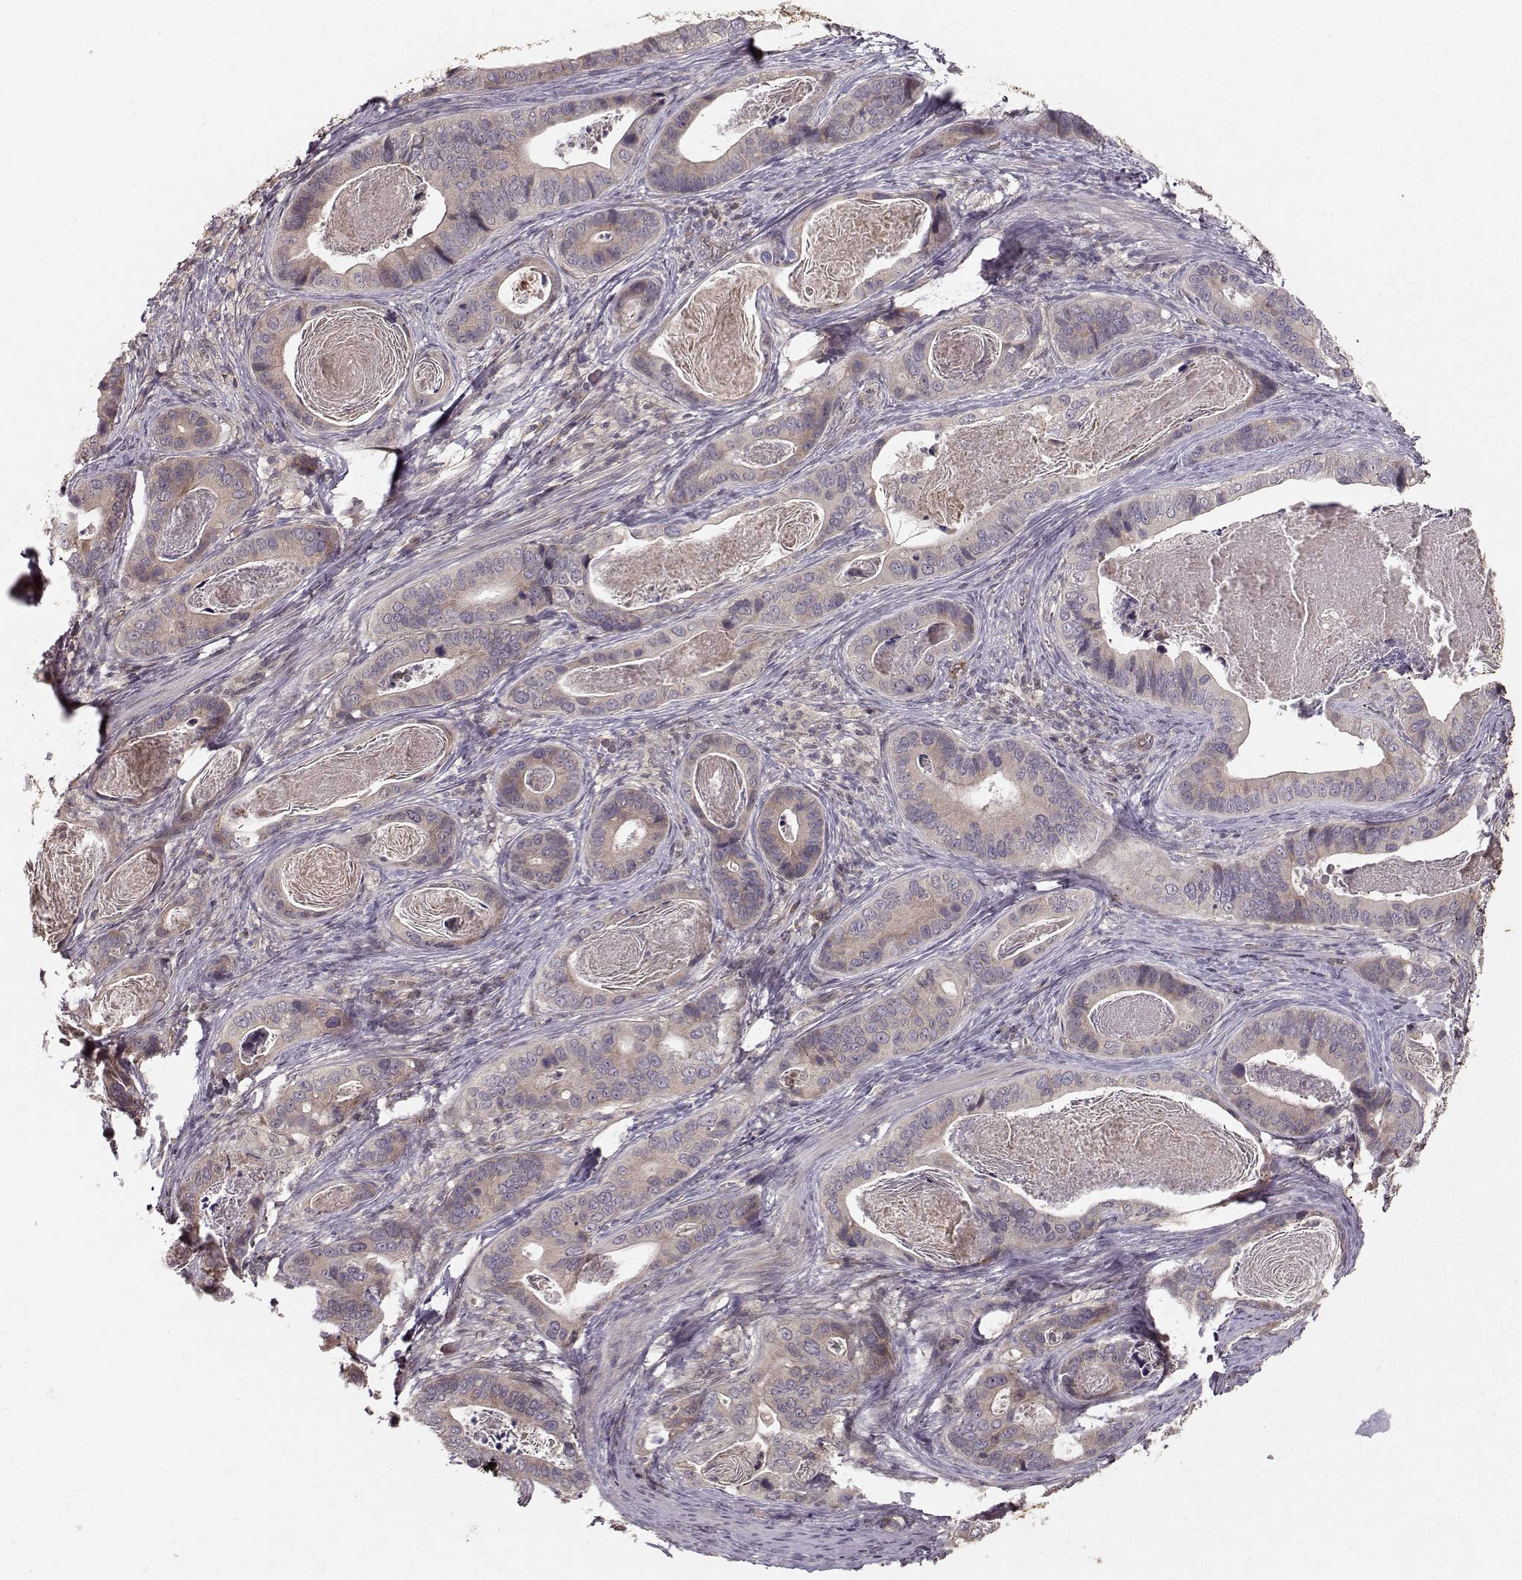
{"staining": {"intensity": "weak", "quantity": "<25%", "location": "cytoplasmic/membranous"}, "tissue": "stomach cancer", "cell_type": "Tumor cells", "image_type": "cancer", "snomed": [{"axis": "morphology", "description": "Adenocarcinoma, NOS"}, {"axis": "topography", "description": "Stomach"}], "caption": "Immunohistochemistry histopathology image of neoplastic tissue: stomach cancer stained with DAB (3,3'-diaminobenzidine) demonstrates no significant protein expression in tumor cells. (DAB (3,3'-diaminobenzidine) IHC, high magnification).", "gene": "WNT6", "patient": {"sex": "male", "age": 84}}